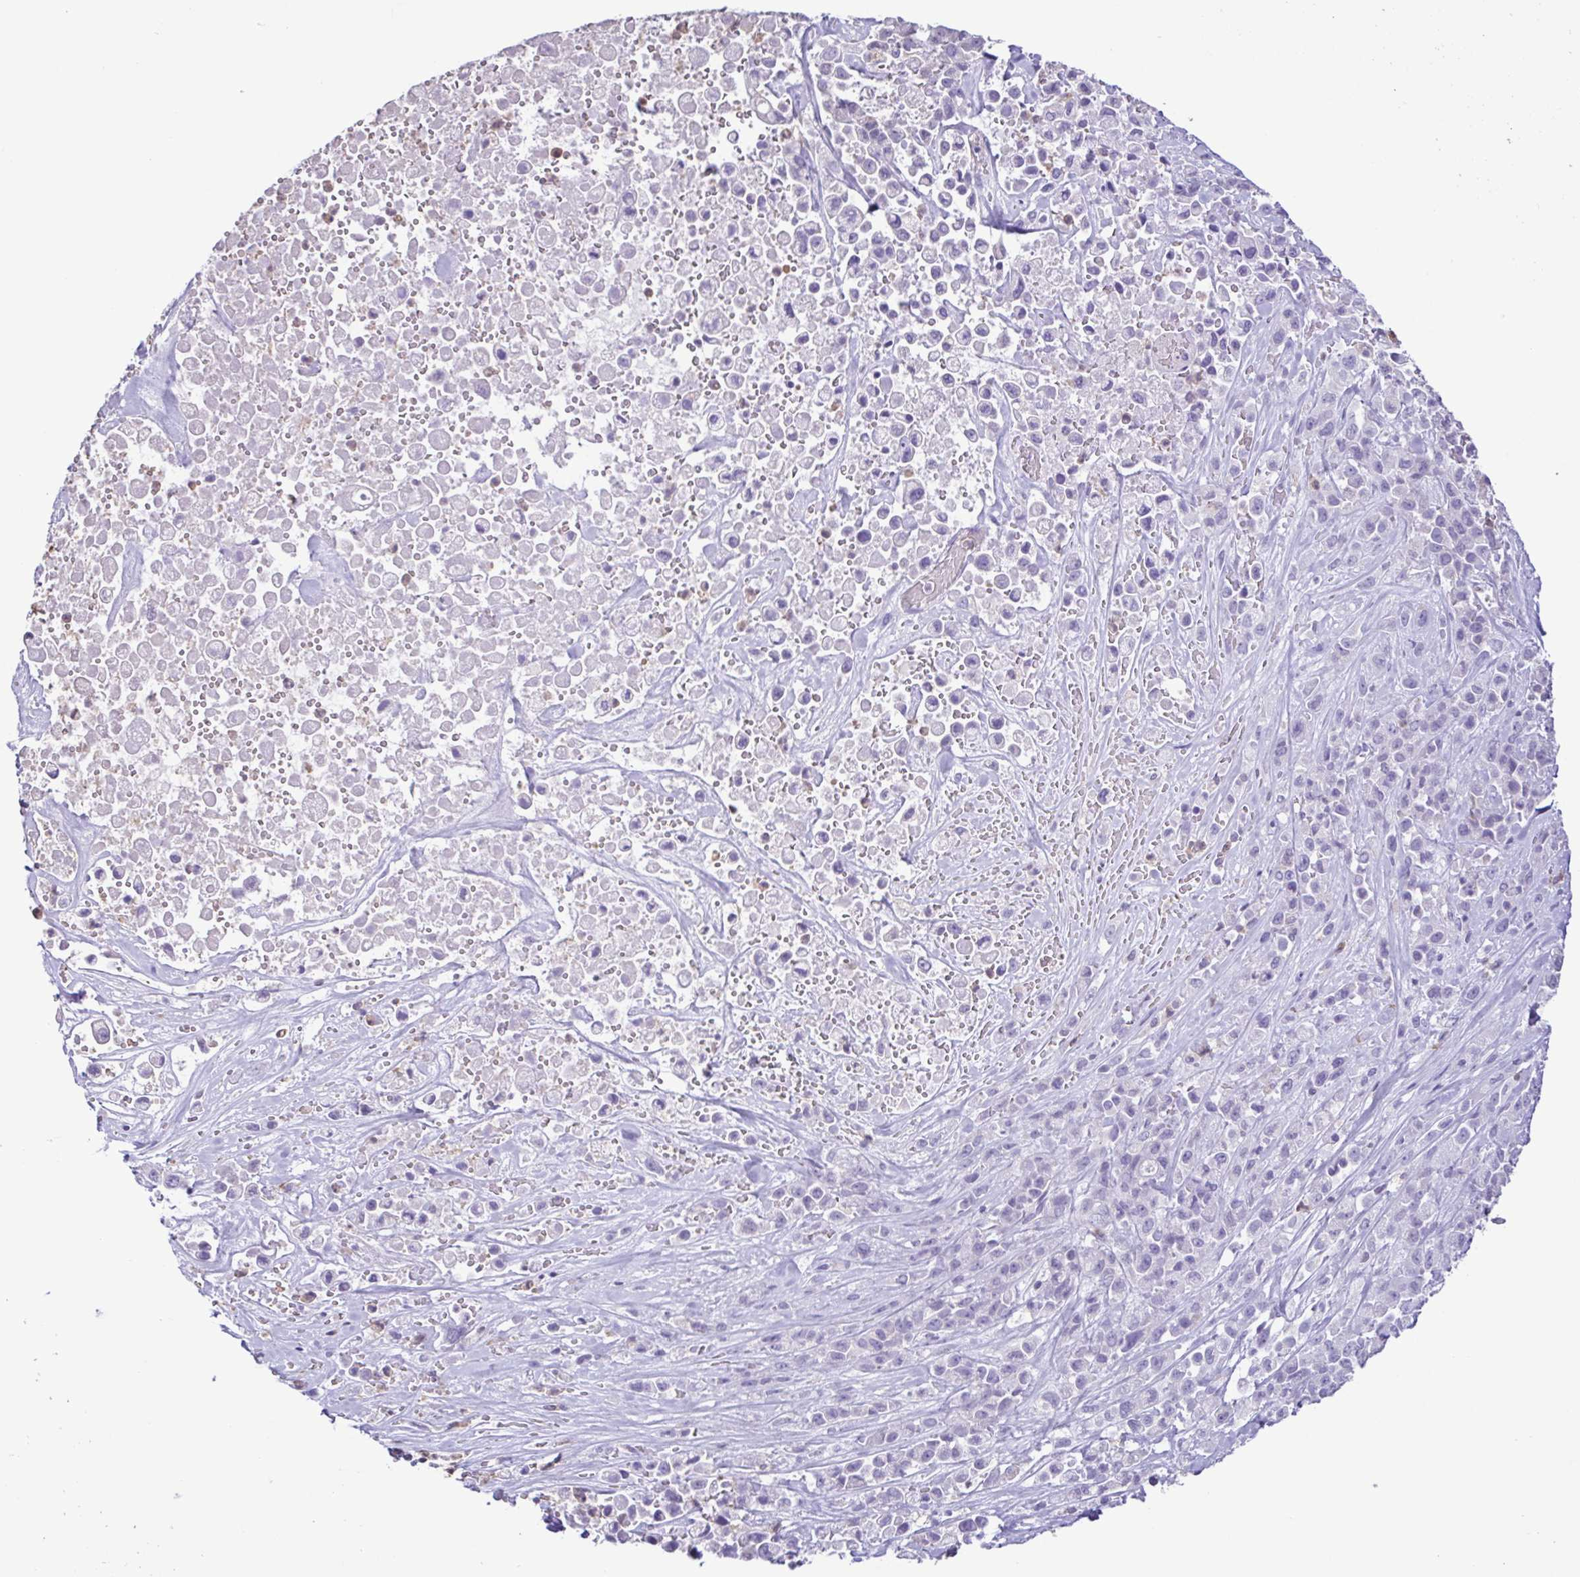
{"staining": {"intensity": "negative", "quantity": "none", "location": "none"}, "tissue": "pancreatic cancer", "cell_type": "Tumor cells", "image_type": "cancer", "snomed": [{"axis": "morphology", "description": "Adenocarcinoma, NOS"}, {"axis": "topography", "description": "Pancreas"}], "caption": "High power microscopy image of an immunohistochemistry image of pancreatic cancer (adenocarcinoma), revealing no significant staining in tumor cells.", "gene": "CBY2", "patient": {"sex": "male", "age": 44}}